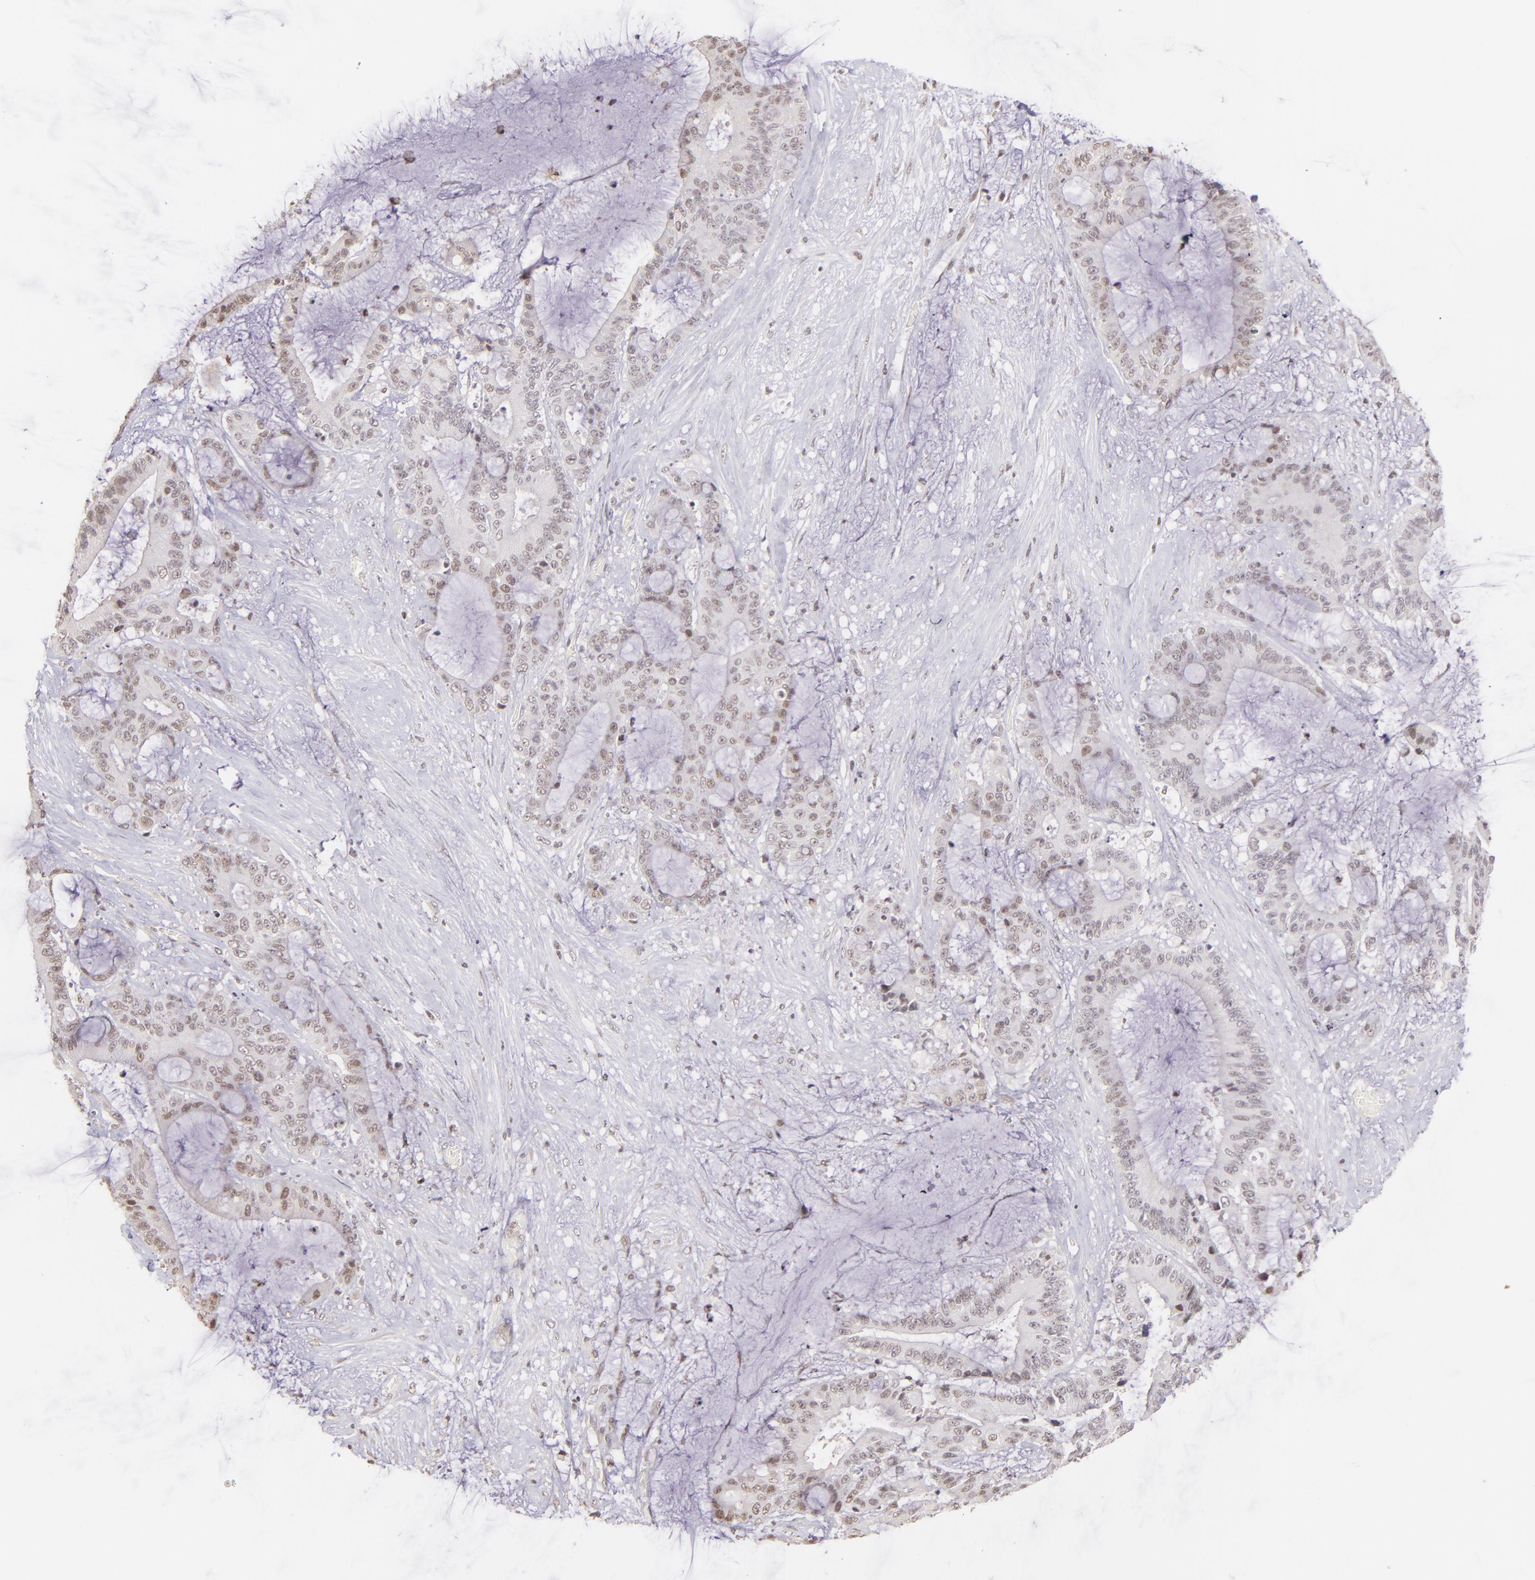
{"staining": {"intensity": "weak", "quantity": "<25%", "location": "nuclear"}, "tissue": "liver cancer", "cell_type": "Tumor cells", "image_type": "cancer", "snomed": [{"axis": "morphology", "description": "Cholangiocarcinoma"}, {"axis": "topography", "description": "Liver"}], "caption": "The IHC histopathology image has no significant positivity in tumor cells of liver cancer tissue.", "gene": "RARB", "patient": {"sex": "female", "age": 73}}